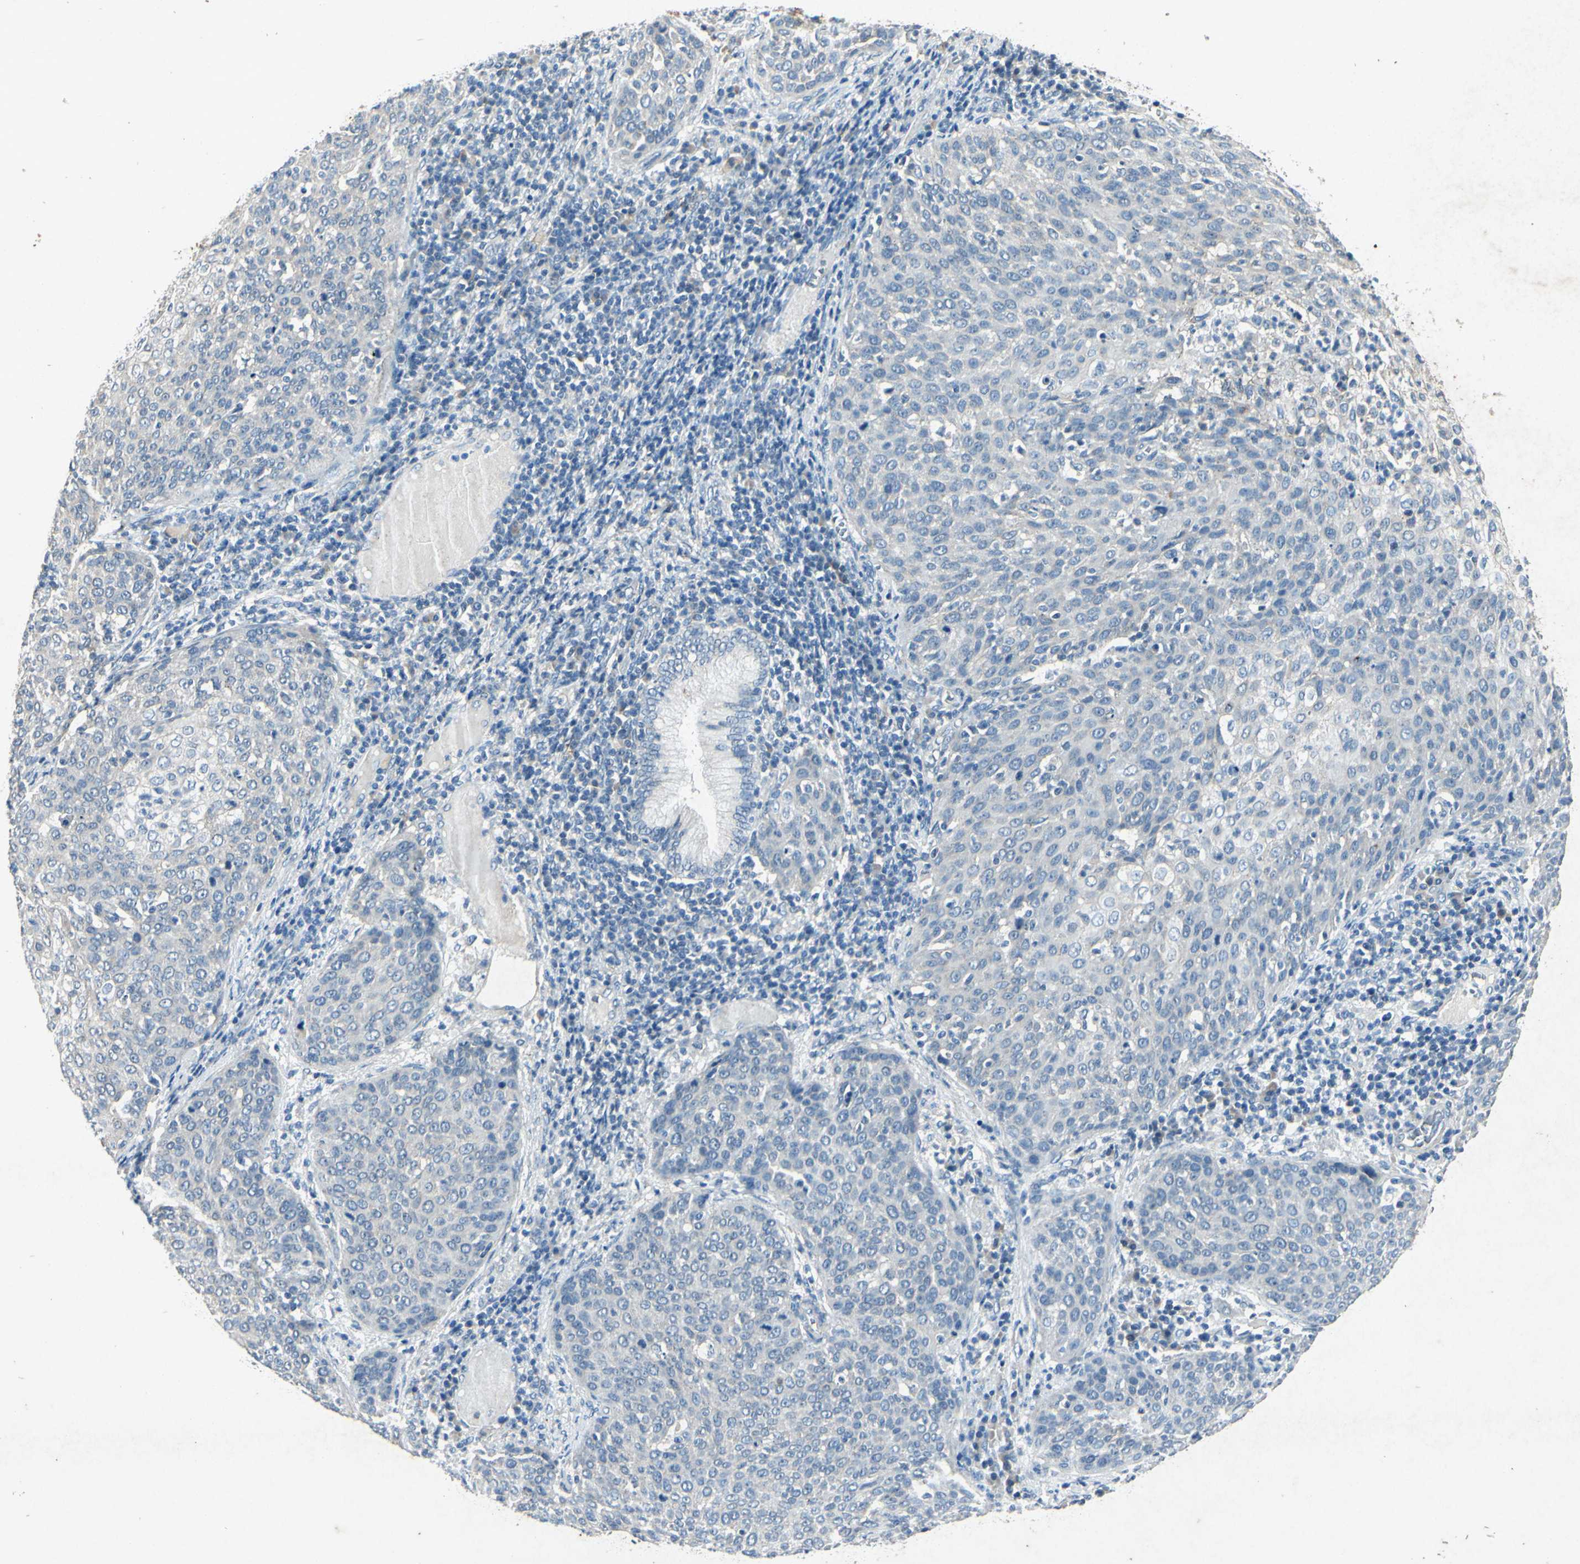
{"staining": {"intensity": "negative", "quantity": "none", "location": "none"}, "tissue": "cervical cancer", "cell_type": "Tumor cells", "image_type": "cancer", "snomed": [{"axis": "morphology", "description": "Squamous cell carcinoma, NOS"}, {"axis": "topography", "description": "Cervix"}], "caption": "IHC image of neoplastic tissue: human cervical squamous cell carcinoma stained with DAB shows no significant protein expression in tumor cells. (Brightfield microscopy of DAB (3,3'-diaminobenzidine) IHC at high magnification).", "gene": "SNAP91", "patient": {"sex": "female", "age": 38}}